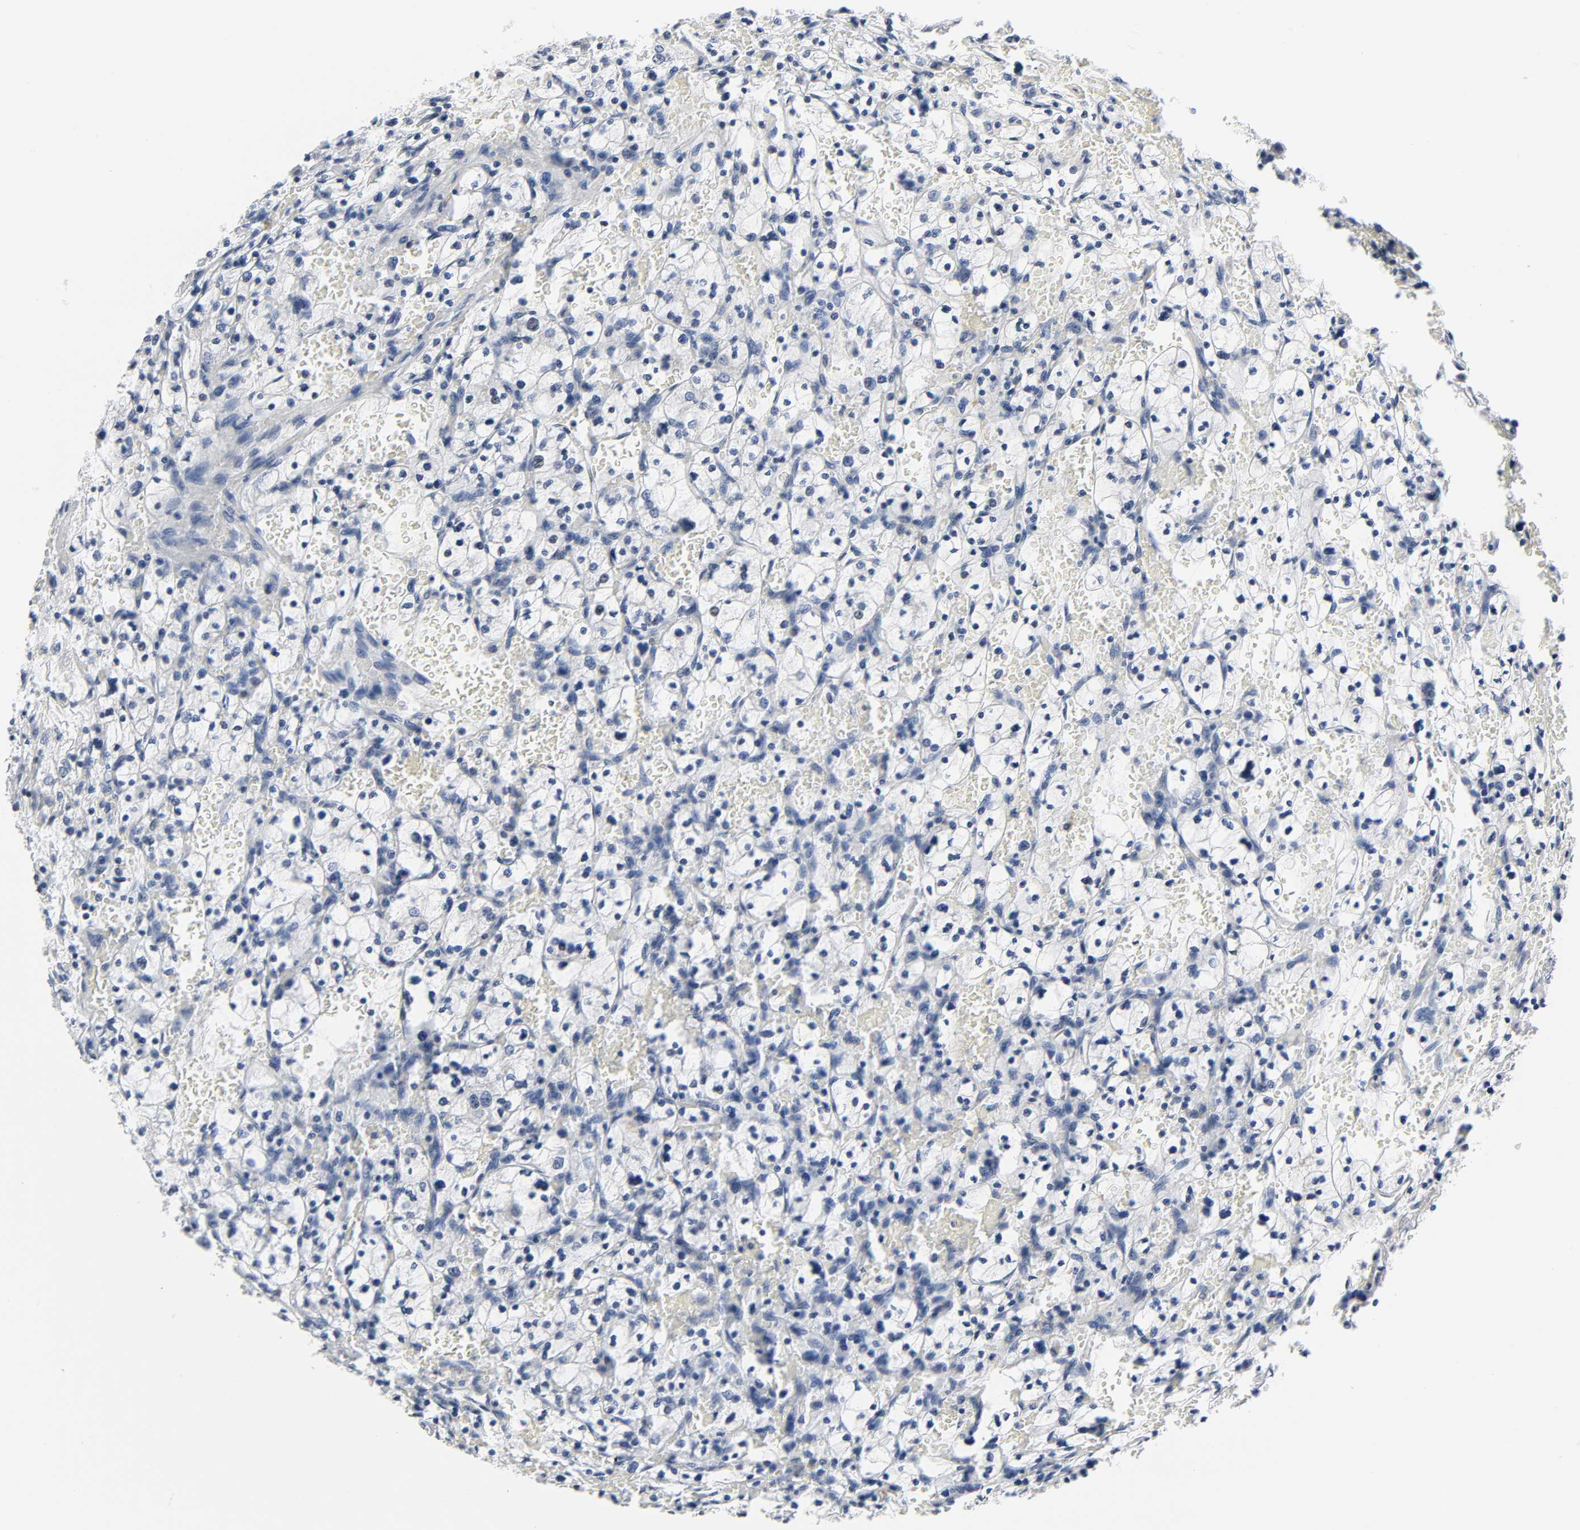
{"staining": {"intensity": "negative", "quantity": "none", "location": "none"}, "tissue": "renal cancer", "cell_type": "Tumor cells", "image_type": "cancer", "snomed": [{"axis": "morphology", "description": "Adenocarcinoma, NOS"}, {"axis": "topography", "description": "Kidney"}], "caption": "Protein analysis of renal cancer demonstrates no significant positivity in tumor cells. Brightfield microscopy of IHC stained with DAB (brown) and hematoxylin (blue), captured at high magnification.", "gene": "WEE1", "patient": {"sex": "female", "age": 83}}